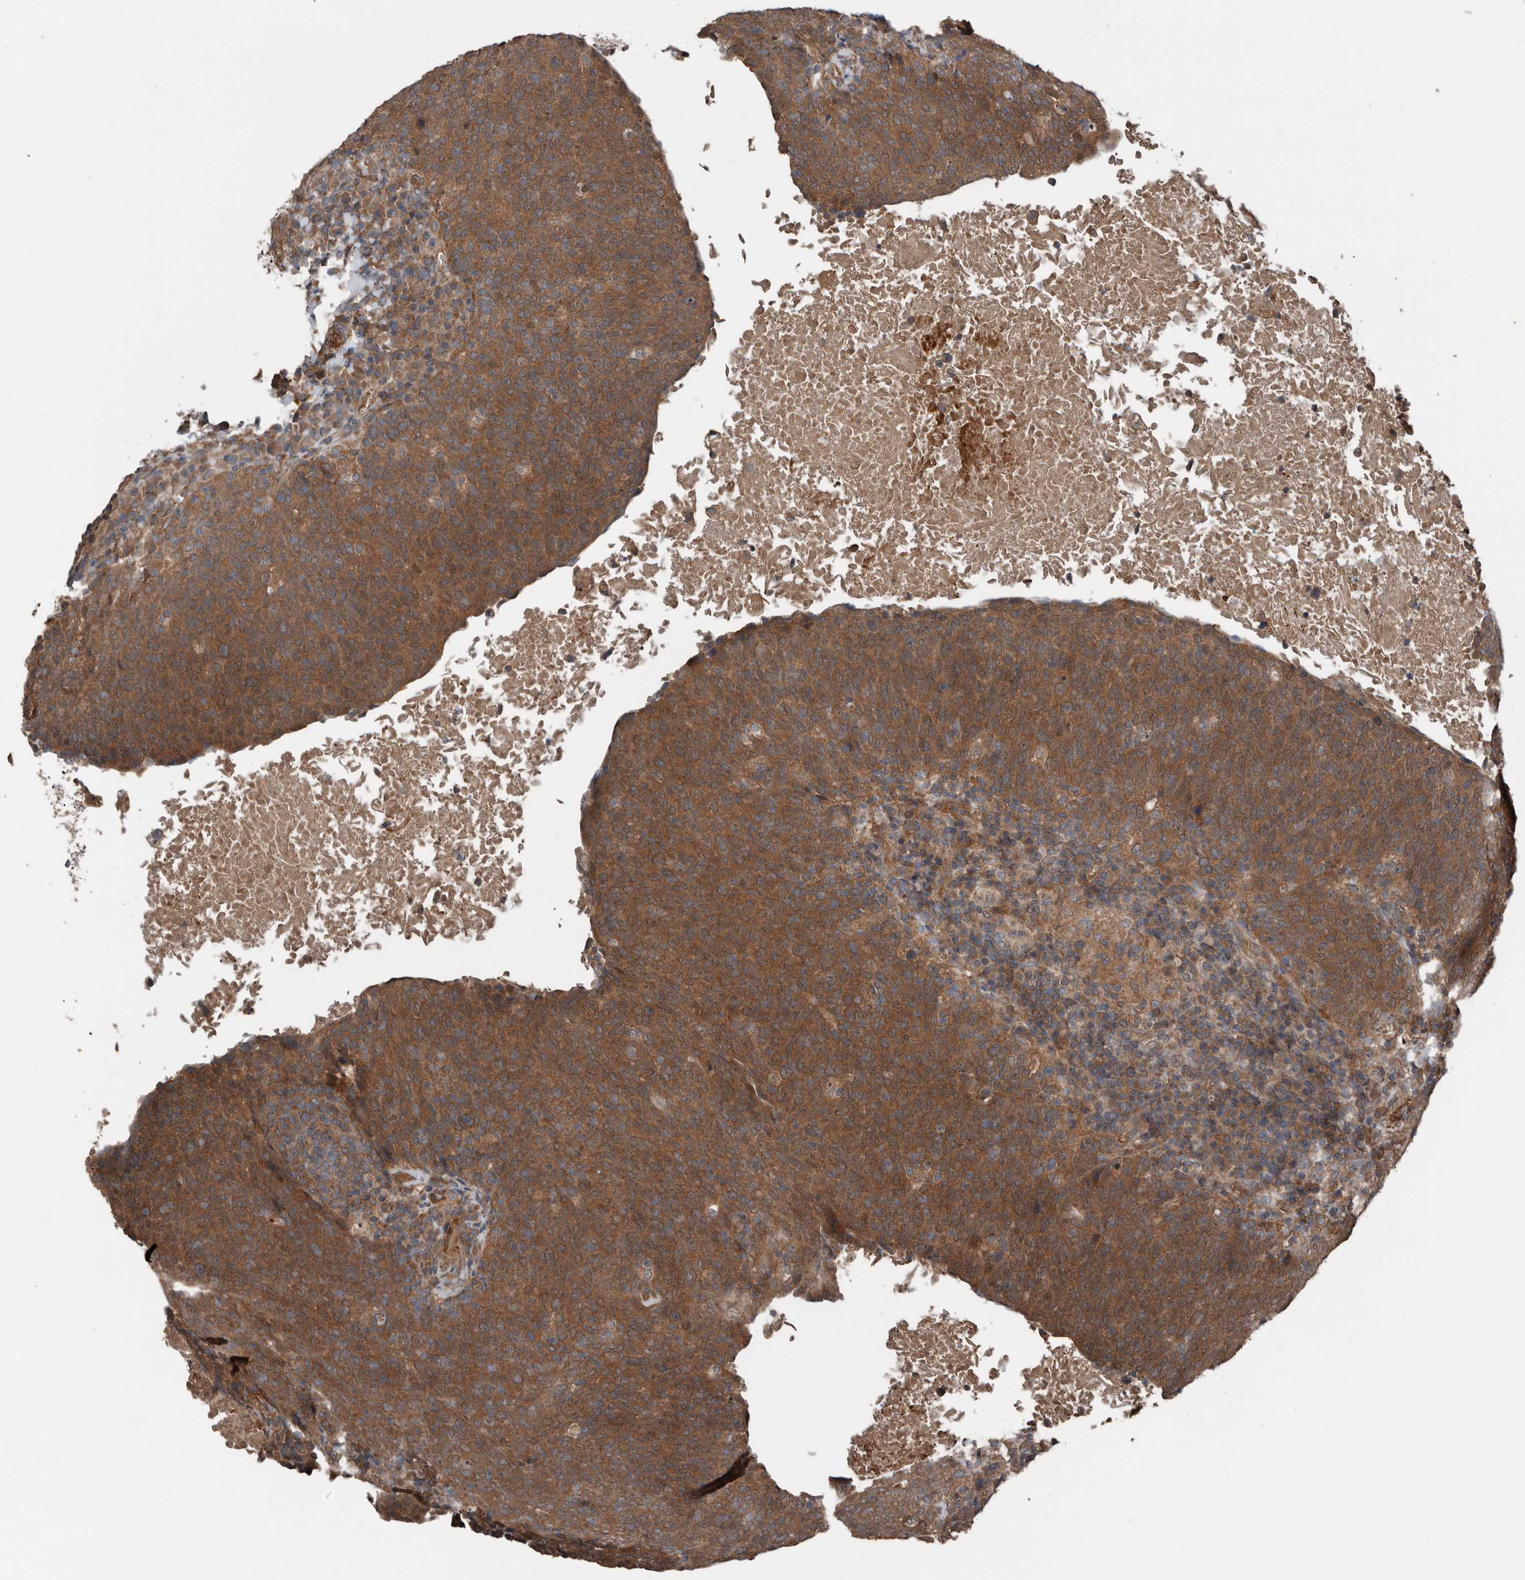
{"staining": {"intensity": "strong", "quantity": ">75%", "location": "cytoplasmic/membranous"}, "tissue": "head and neck cancer", "cell_type": "Tumor cells", "image_type": "cancer", "snomed": [{"axis": "morphology", "description": "Squamous cell carcinoma, NOS"}, {"axis": "morphology", "description": "Squamous cell carcinoma, metastatic, NOS"}, {"axis": "topography", "description": "Lymph node"}, {"axis": "topography", "description": "Head-Neck"}], "caption": "A brown stain shows strong cytoplasmic/membranous expression of a protein in head and neck cancer tumor cells.", "gene": "DNAJB4", "patient": {"sex": "male", "age": 62}}